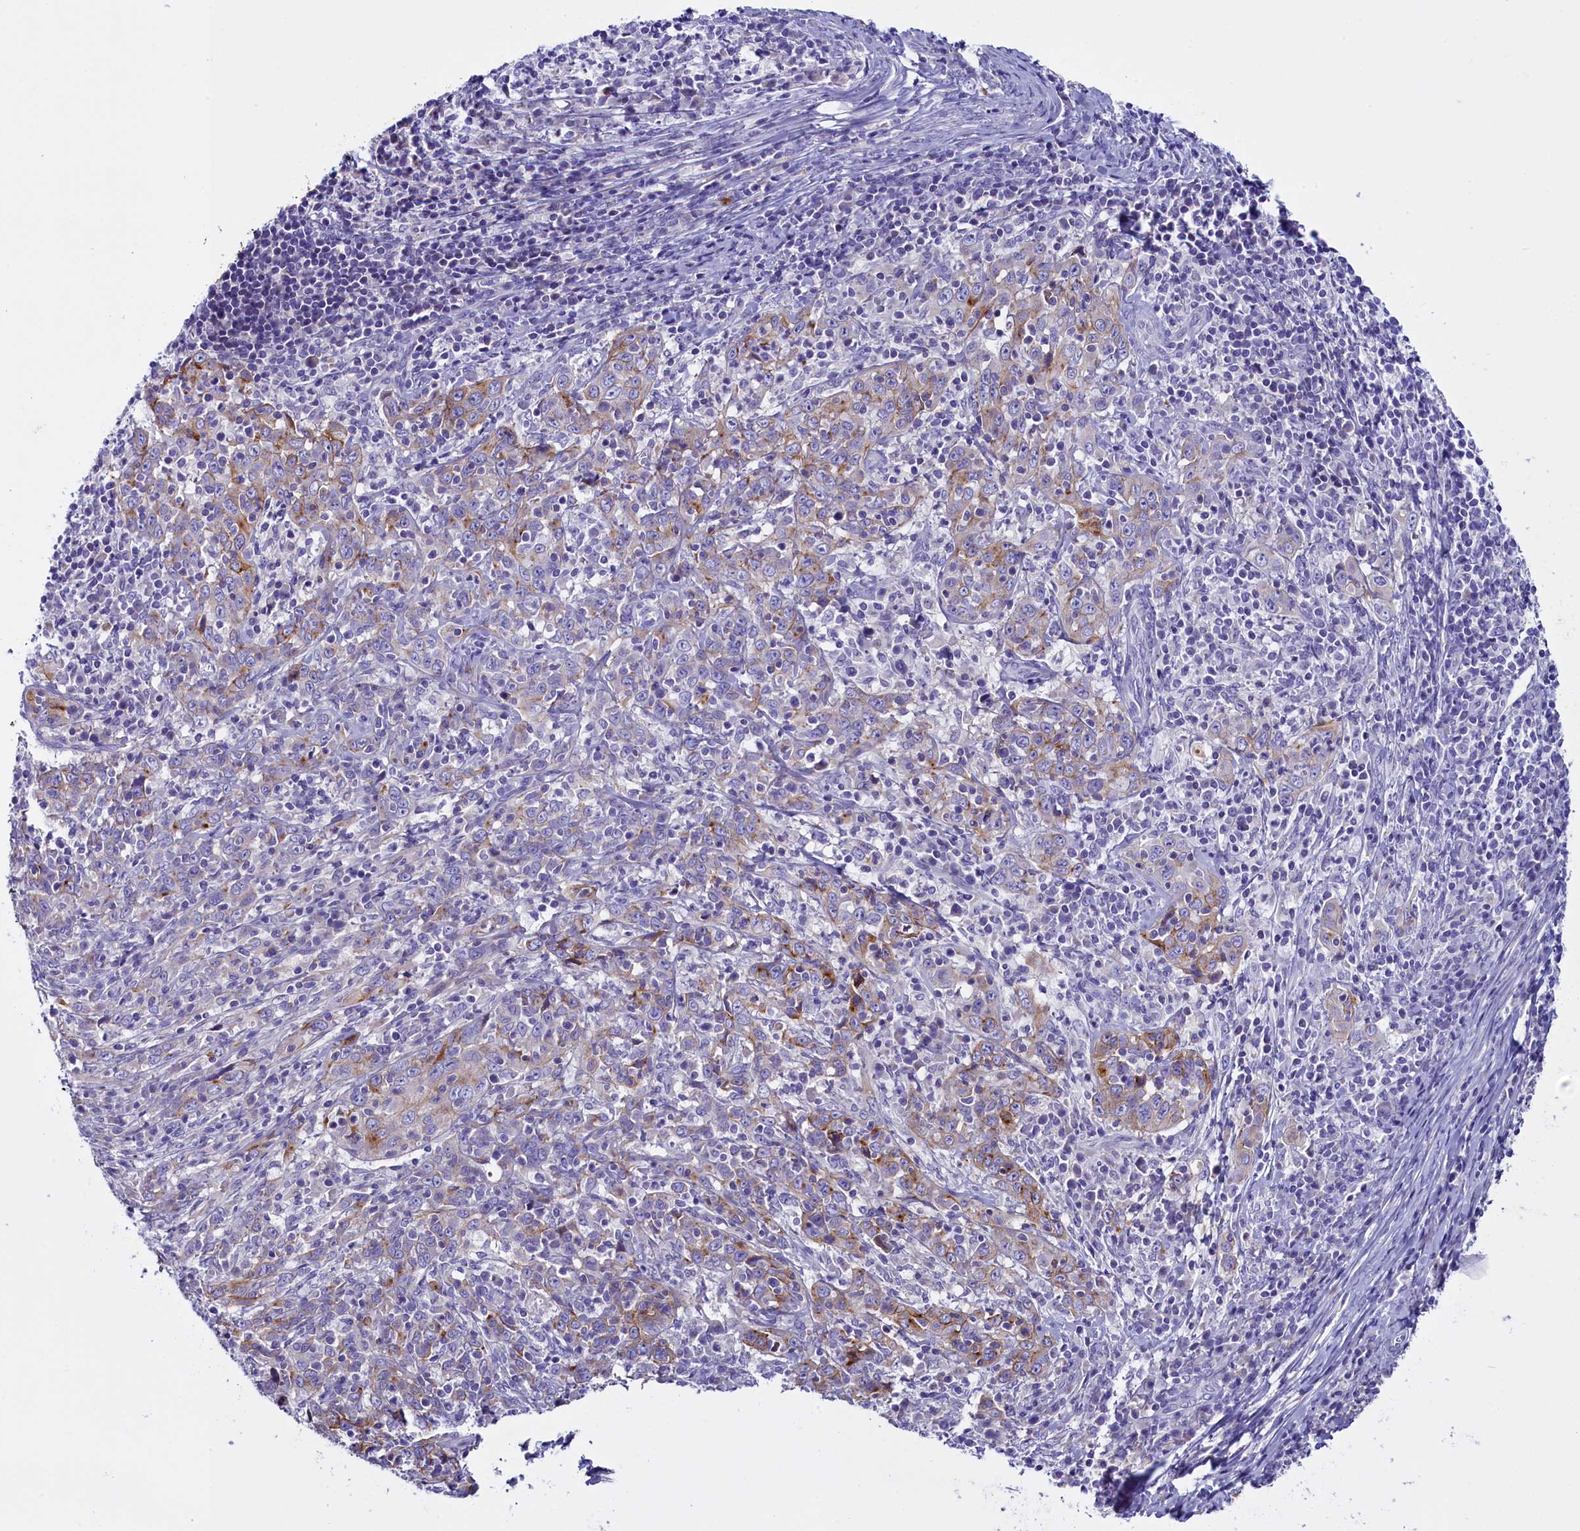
{"staining": {"intensity": "moderate", "quantity": "<25%", "location": "cytoplasmic/membranous"}, "tissue": "cervical cancer", "cell_type": "Tumor cells", "image_type": "cancer", "snomed": [{"axis": "morphology", "description": "Squamous cell carcinoma, NOS"}, {"axis": "topography", "description": "Cervix"}], "caption": "A brown stain highlights moderate cytoplasmic/membranous positivity of a protein in human cervical cancer tumor cells. (Brightfield microscopy of DAB IHC at high magnification).", "gene": "RTTN", "patient": {"sex": "female", "age": 46}}